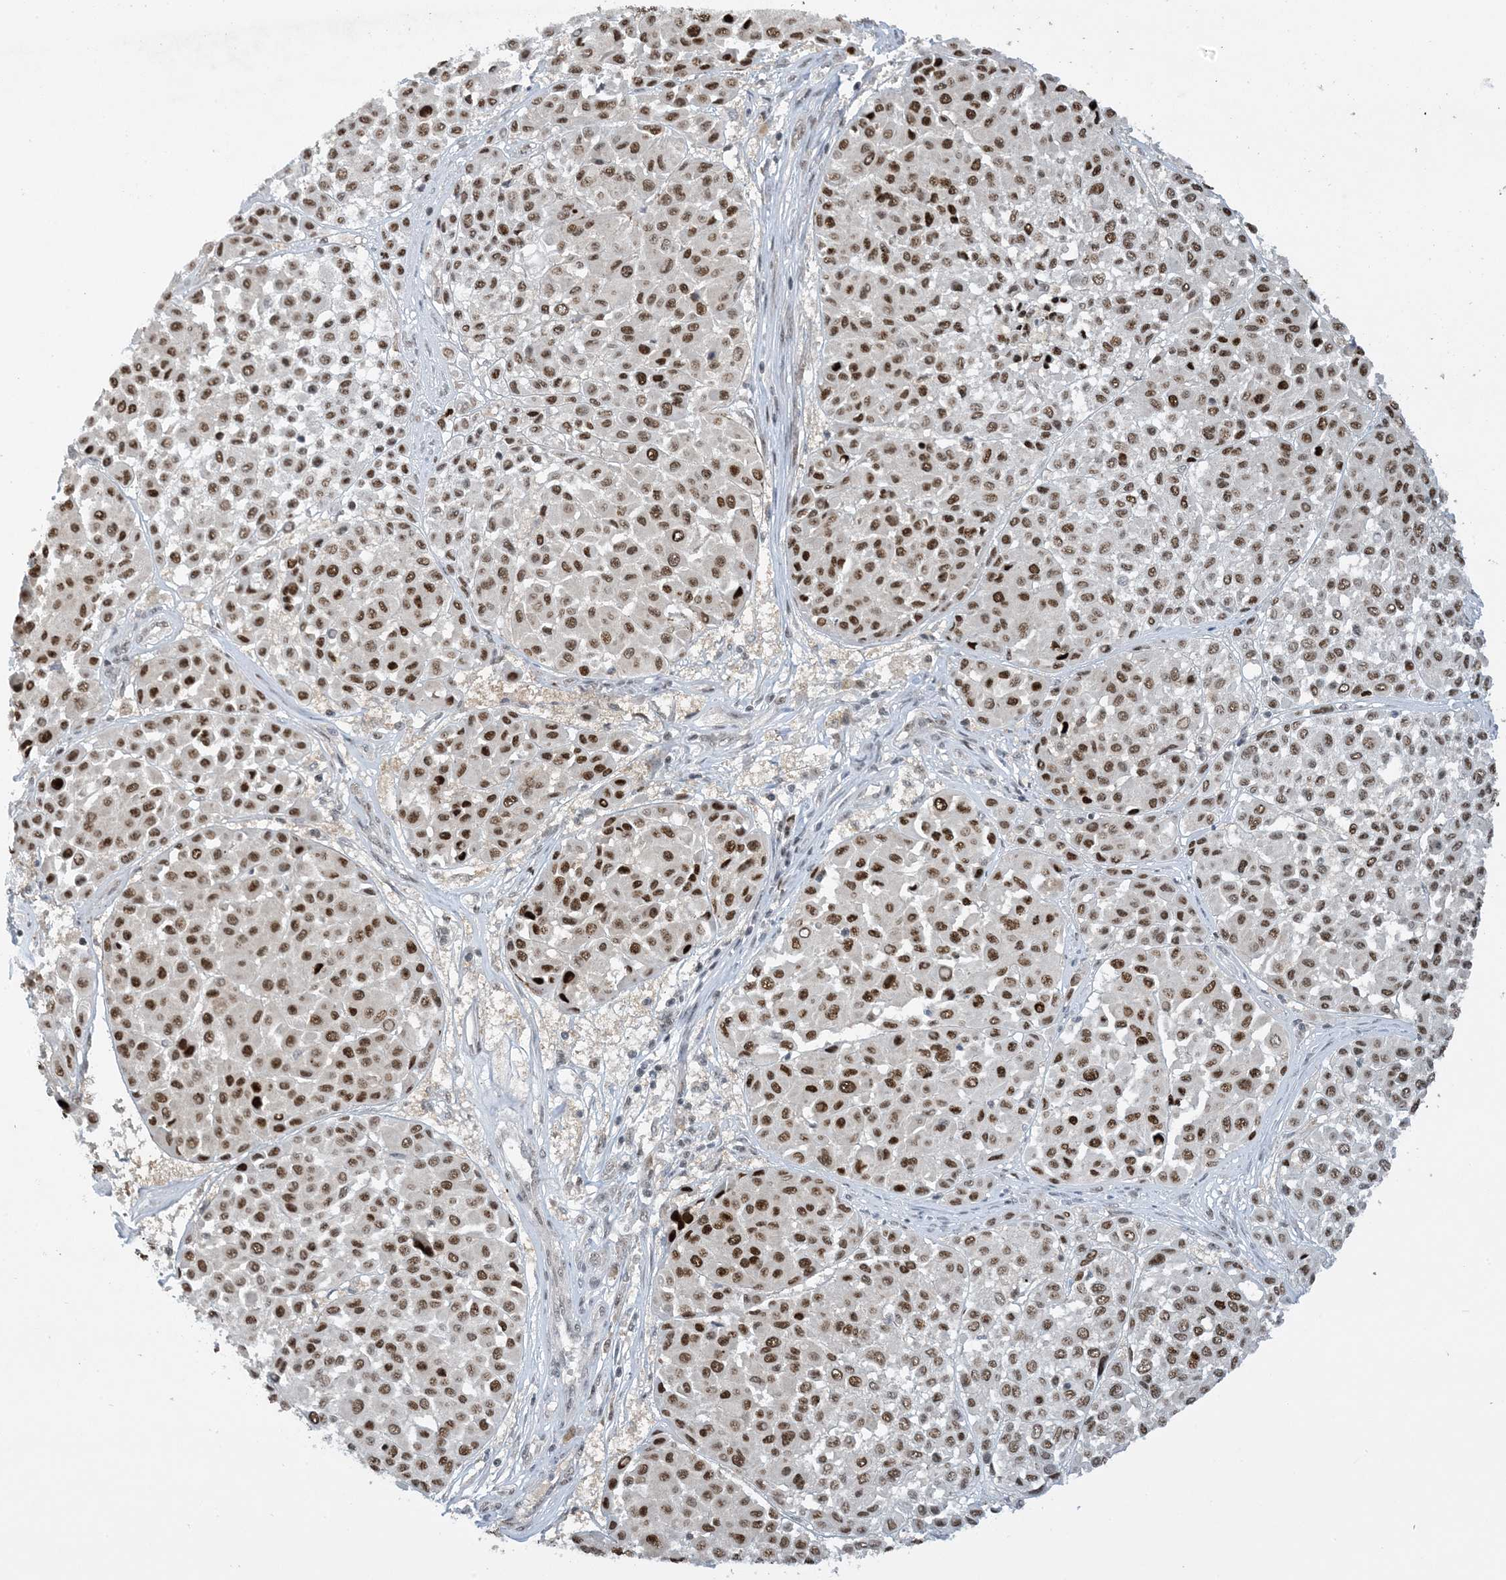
{"staining": {"intensity": "strong", "quantity": ">75%", "location": "nuclear"}, "tissue": "melanoma", "cell_type": "Tumor cells", "image_type": "cancer", "snomed": [{"axis": "morphology", "description": "Malignant melanoma, Metastatic site"}, {"axis": "topography", "description": "Soft tissue"}], "caption": "About >75% of tumor cells in human malignant melanoma (metastatic site) demonstrate strong nuclear protein expression as visualized by brown immunohistochemical staining.", "gene": "ACYP2", "patient": {"sex": "male", "age": 41}}